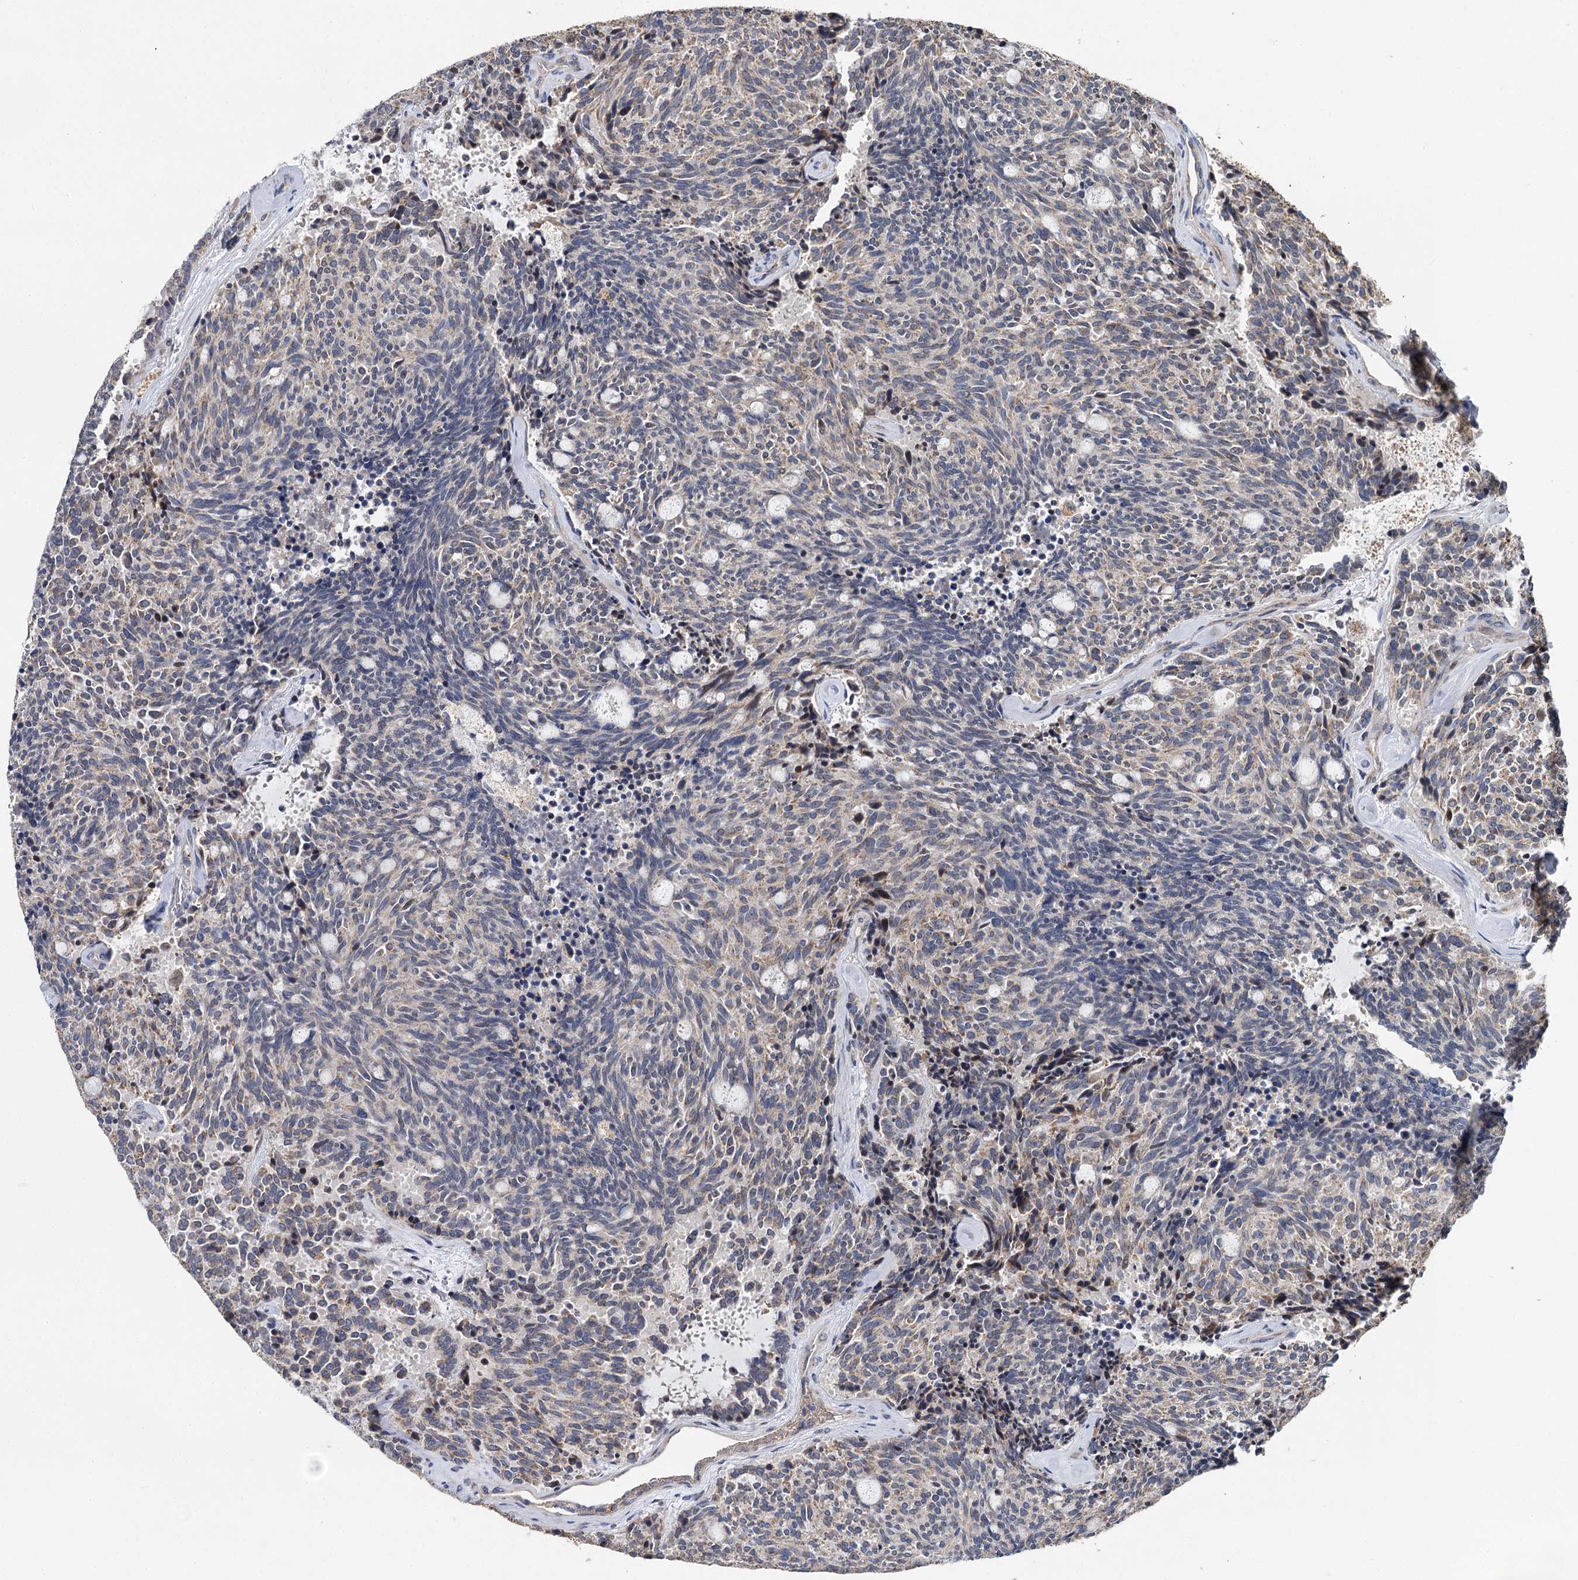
{"staining": {"intensity": "weak", "quantity": "<25%", "location": "cytoplasmic/membranous"}, "tissue": "carcinoid", "cell_type": "Tumor cells", "image_type": "cancer", "snomed": [{"axis": "morphology", "description": "Carcinoid, malignant, NOS"}, {"axis": "topography", "description": "Pancreas"}], "caption": "Immunohistochemical staining of human carcinoid displays no significant staining in tumor cells.", "gene": "SPRYD3", "patient": {"sex": "female", "age": 54}}